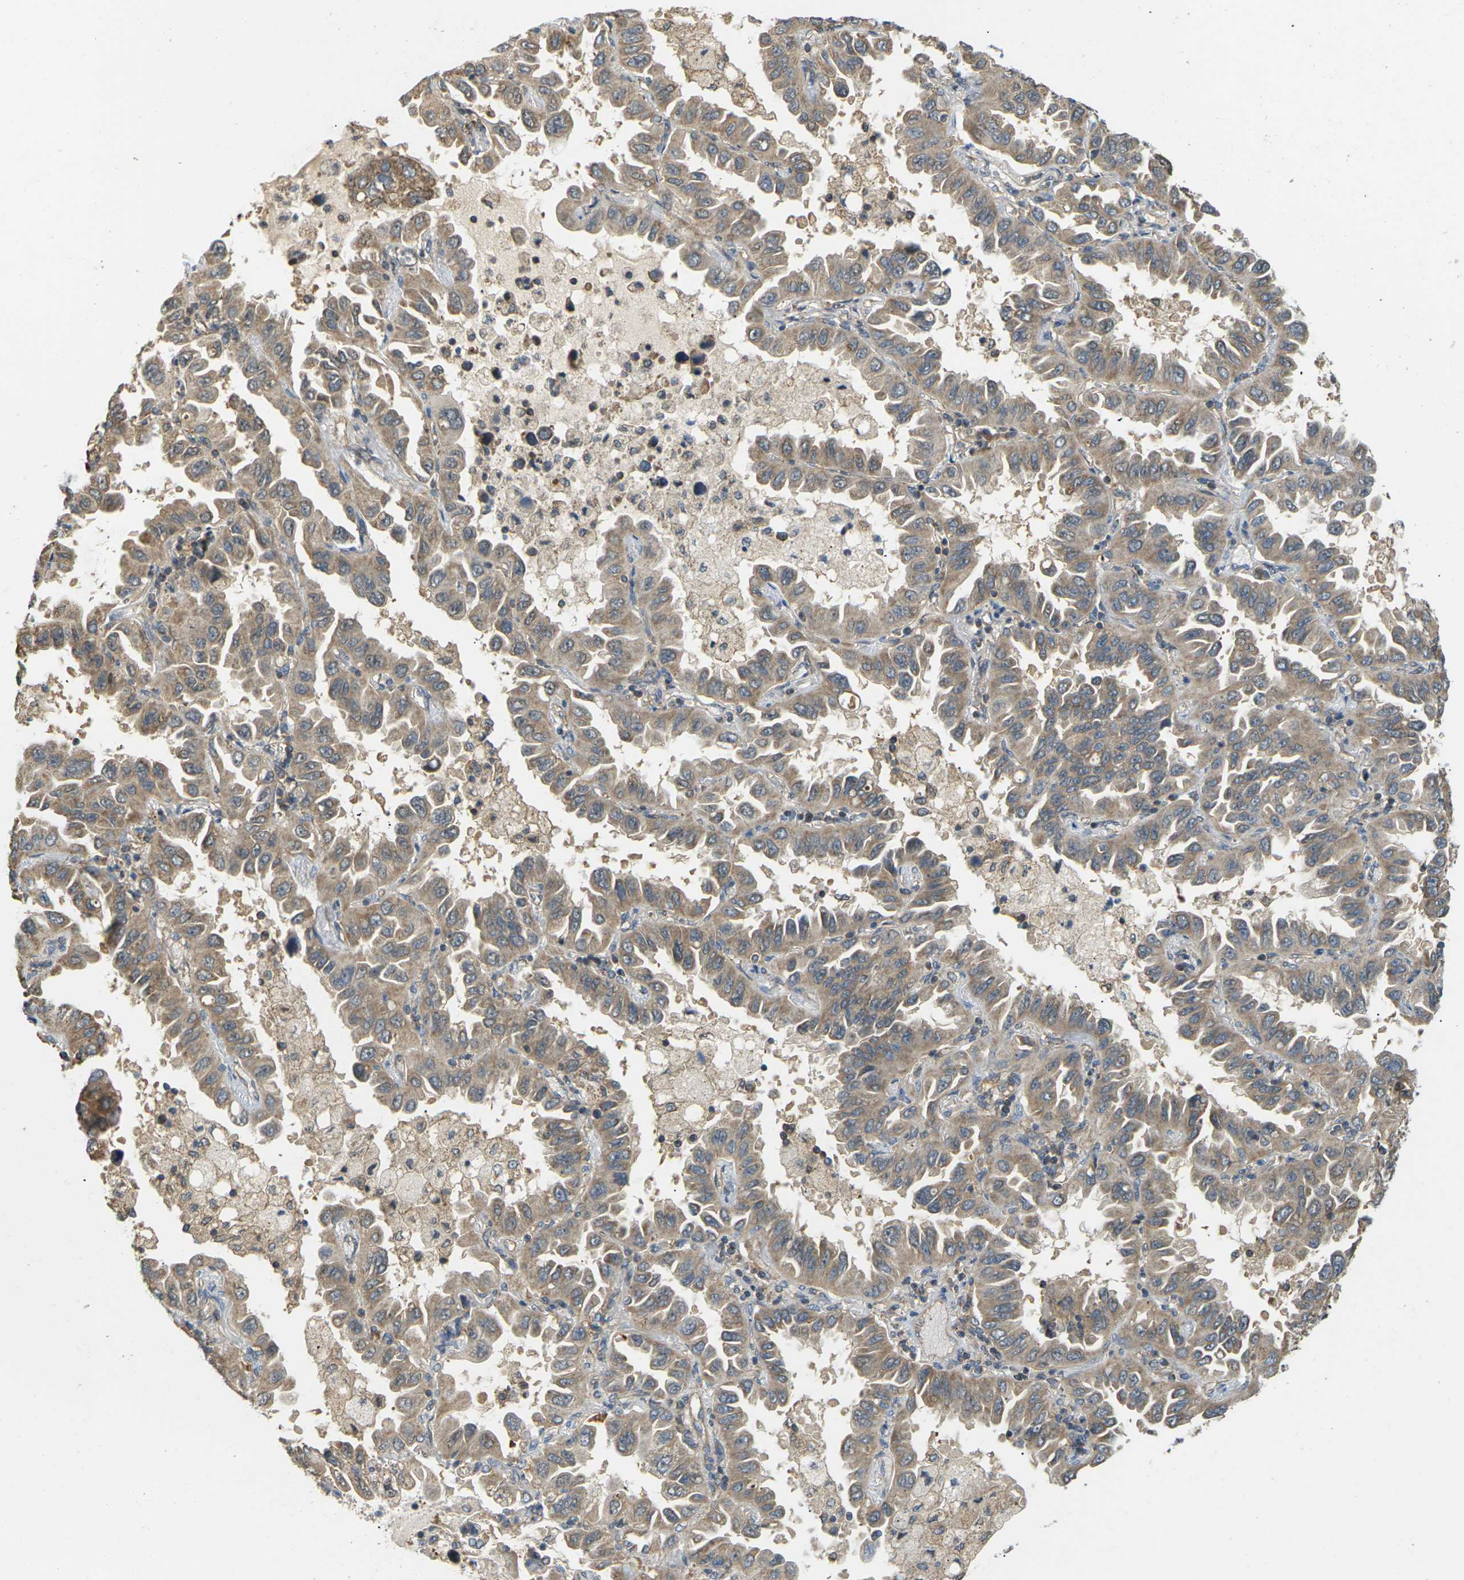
{"staining": {"intensity": "moderate", "quantity": ">75%", "location": "cytoplasmic/membranous"}, "tissue": "lung cancer", "cell_type": "Tumor cells", "image_type": "cancer", "snomed": [{"axis": "morphology", "description": "Adenocarcinoma, NOS"}, {"axis": "topography", "description": "Lung"}], "caption": "Lung cancer stained with IHC reveals moderate cytoplasmic/membranous positivity in about >75% of tumor cells. Using DAB (brown) and hematoxylin (blue) stains, captured at high magnification using brightfield microscopy.", "gene": "KSR1", "patient": {"sex": "male", "age": 64}}